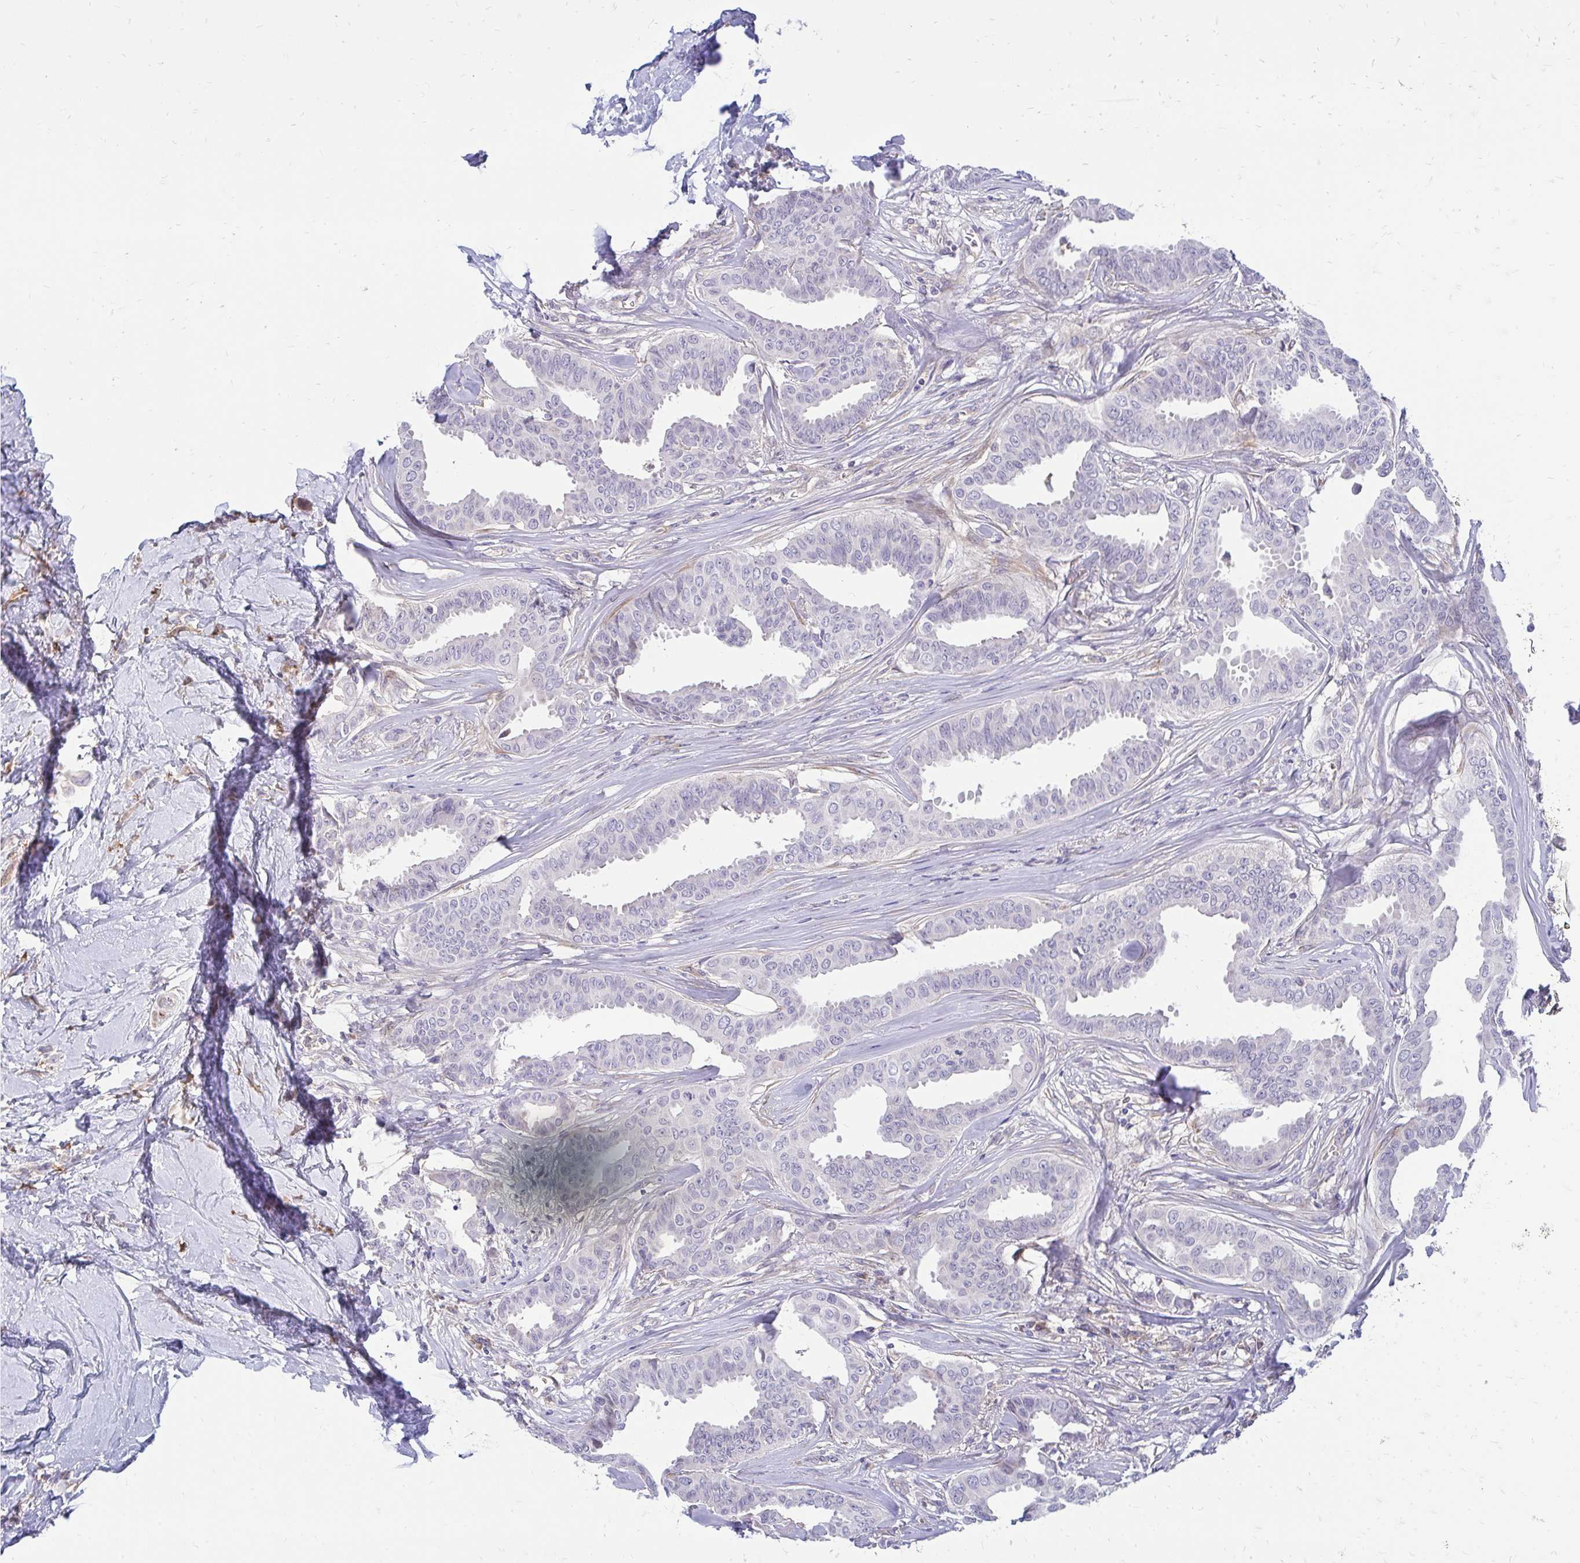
{"staining": {"intensity": "negative", "quantity": "none", "location": "none"}, "tissue": "breast cancer", "cell_type": "Tumor cells", "image_type": "cancer", "snomed": [{"axis": "morphology", "description": "Duct carcinoma"}, {"axis": "topography", "description": "Breast"}], "caption": "Intraductal carcinoma (breast) stained for a protein using immunohistochemistry exhibits no staining tumor cells.", "gene": "ASAP1", "patient": {"sex": "female", "age": 45}}